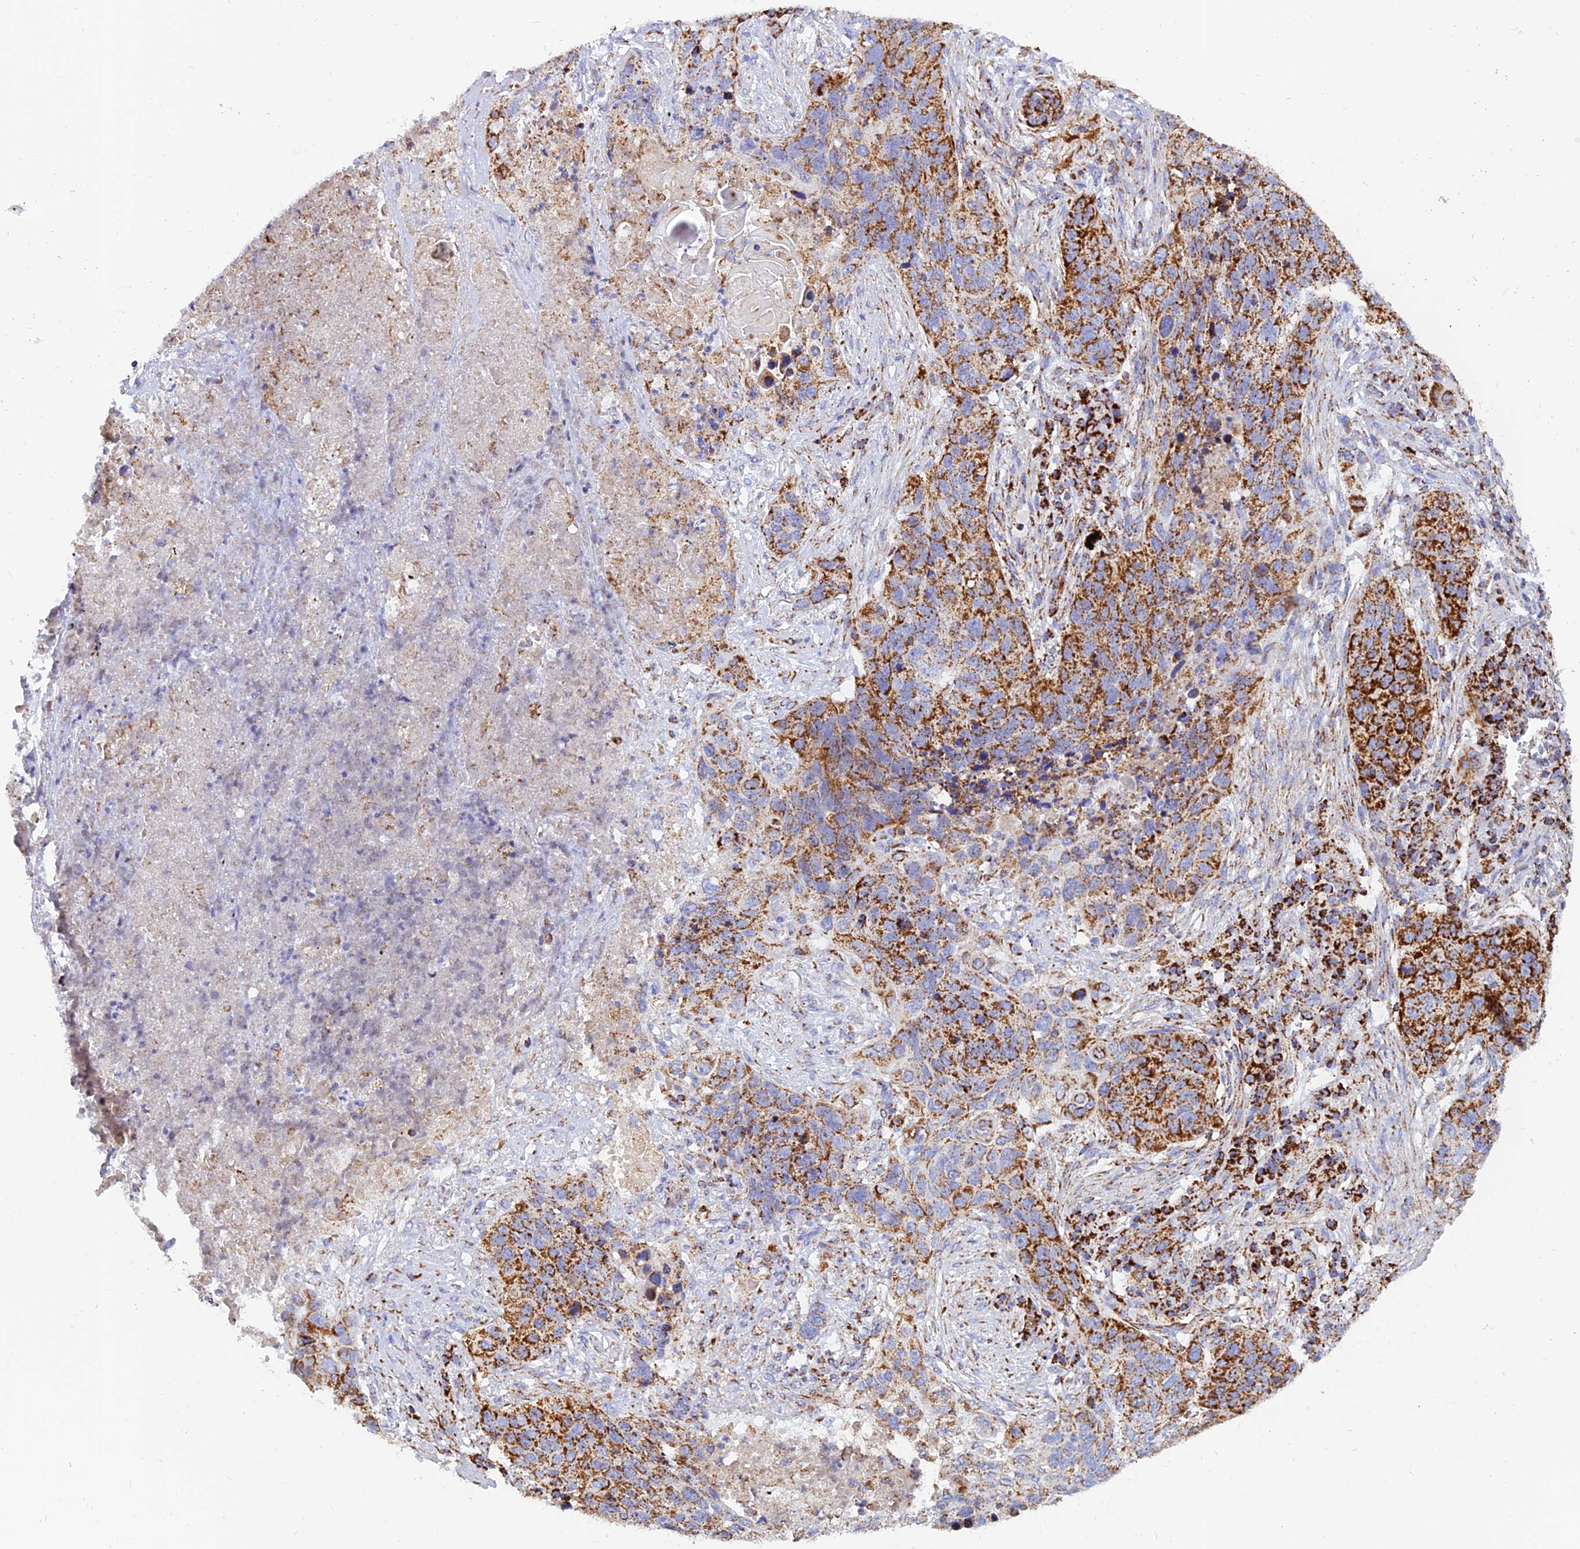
{"staining": {"intensity": "strong", "quantity": "25%-75%", "location": "cytoplasmic/membranous"}, "tissue": "lung cancer", "cell_type": "Tumor cells", "image_type": "cancer", "snomed": [{"axis": "morphology", "description": "Squamous cell carcinoma, NOS"}, {"axis": "topography", "description": "Lung"}], "caption": "The immunohistochemical stain shows strong cytoplasmic/membranous staining in tumor cells of squamous cell carcinoma (lung) tissue.", "gene": "NDUFB6", "patient": {"sex": "female", "age": 63}}